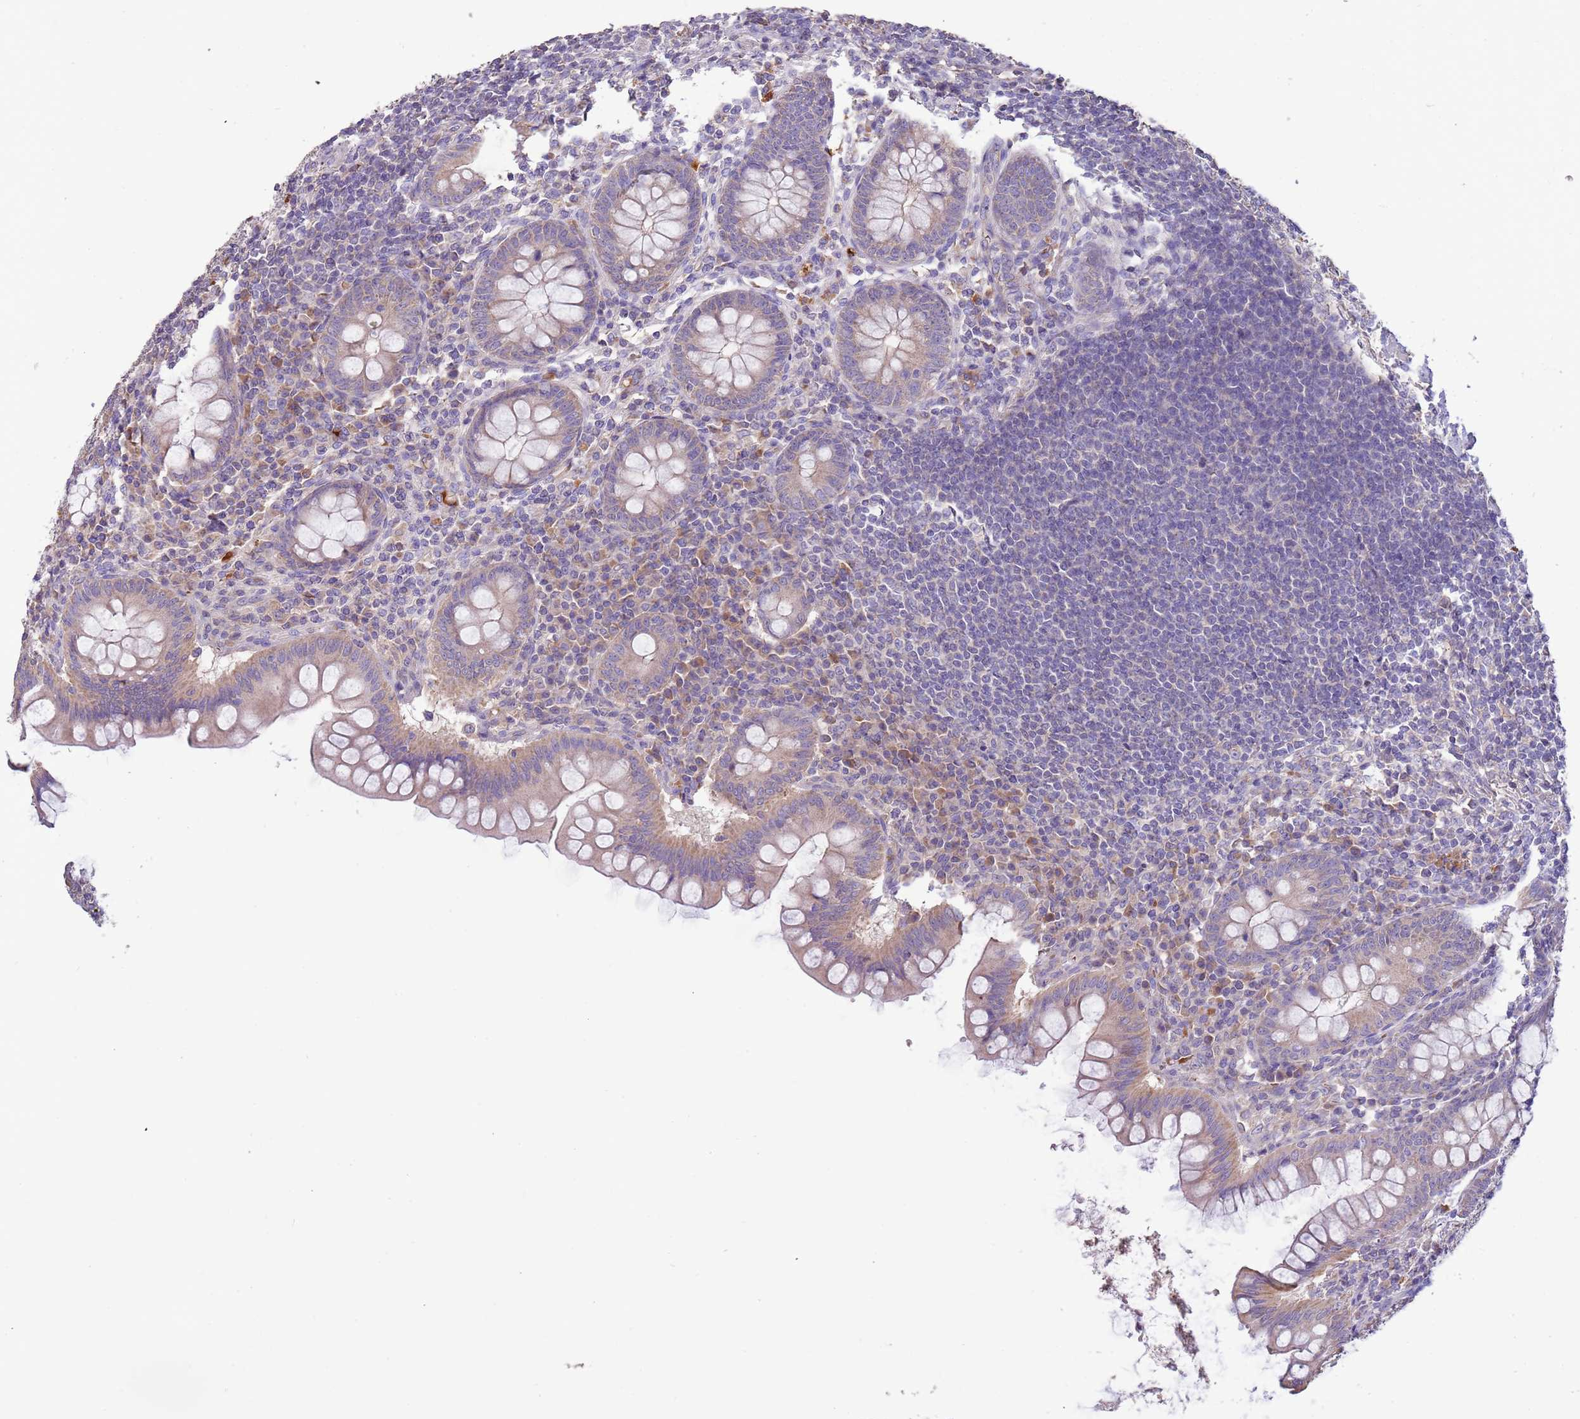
{"staining": {"intensity": "weak", "quantity": "25%-75%", "location": "cytoplasmic/membranous"}, "tissue": "appendix", "cell_type": "Glandular cells", "image_type": "normal", "snomed": [{"axis": "morphology", "description": "Normal tissue, NOS"}, {"axis": "topography", "description": "Appendix"}], "caption": "Immunohistochemistry of benign appendix displays low levels of weak cytoplasmic/membranous positivity in approximately 25%-75% of glandular cells.", "gene": "TRMO", "patient": {"sex": "female", "age": 33}}